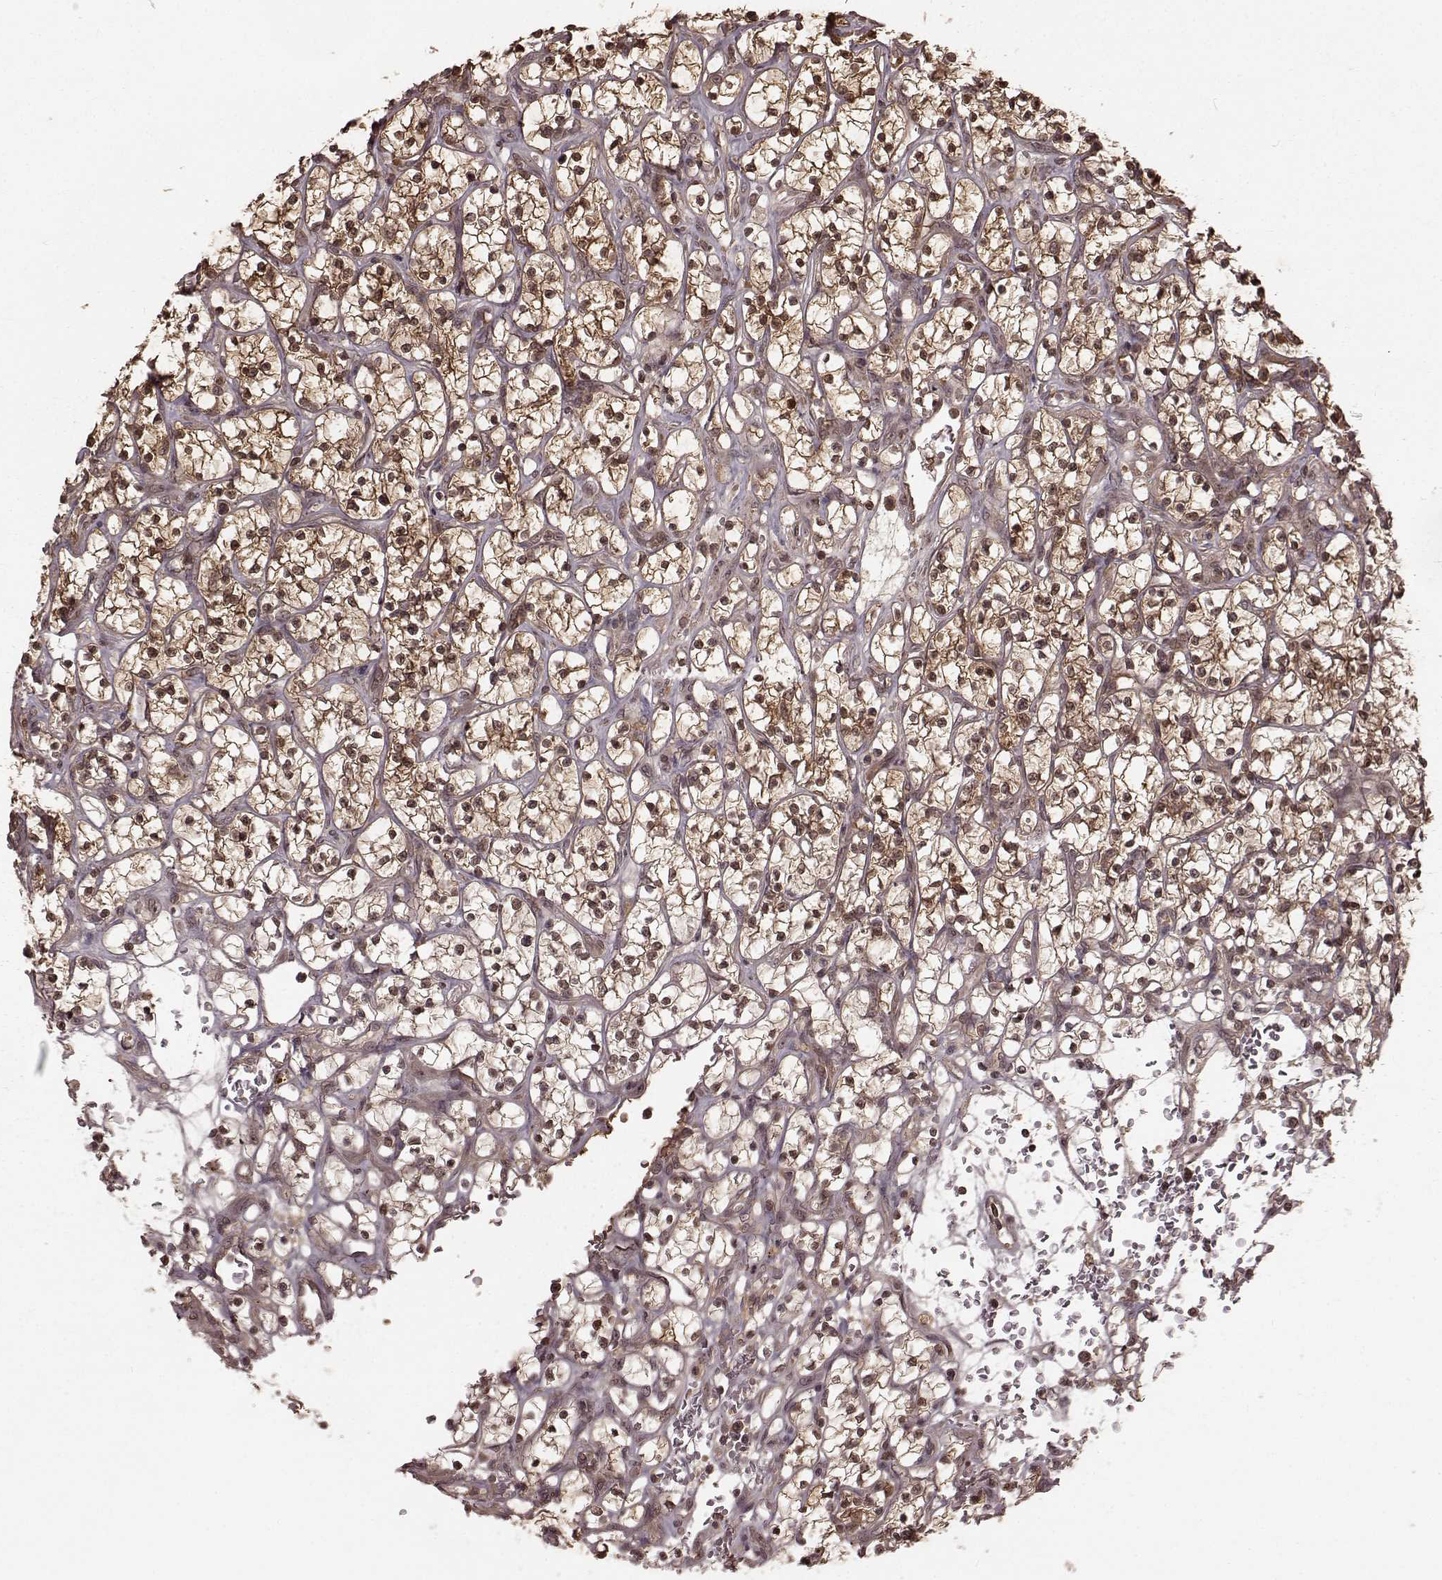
{"staining": {"intensity": "moderate", "quantity": "25%-75%", "location": "cytoplasmic/membranous,nuclear"}, "tissue": "renal cancer", "cell_type": "Tumor cells", "image_type": "cancer", "snomed": [{"axis": "morphology", "description": "Adenocarcinoma, NOS"}, {"axis": "topography", "description": "Kidney"}], "caption": "Immunohistochemical staining of human renal cancer demonstrates moderate cytoplasmic/membranous and nuclear protein staining in approximately 25%-75% of tumor cells.", "gene": "GSS", "patient": {"sex": "female", "age": 64}}